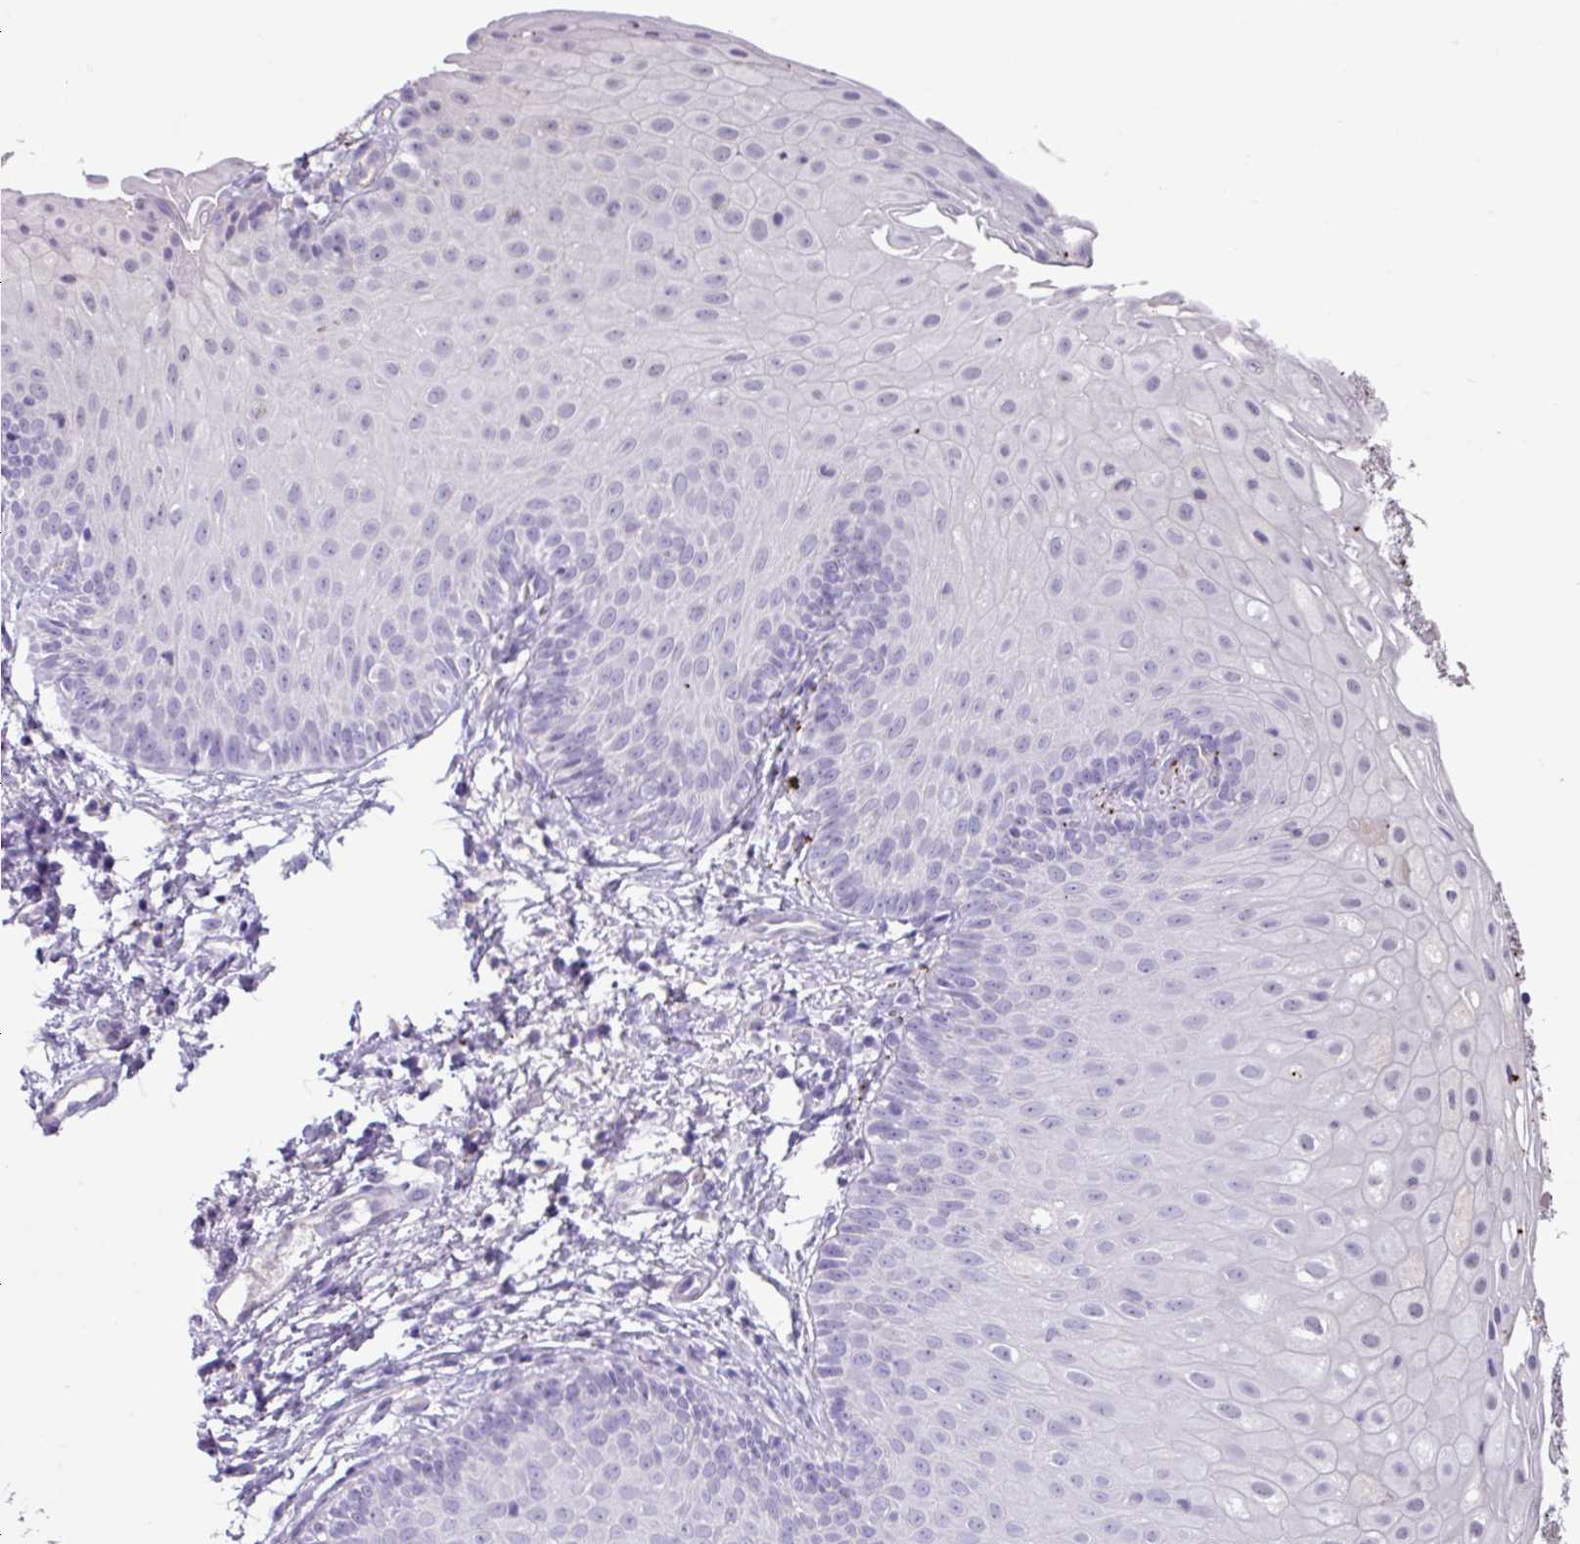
{"staining": {"intensity": "negative", "quantity": "none", "location": "none"}, "tissue": "skin", "cell_type": "Epidermal cells", "image_type": "normal", "snomed": [{"axis": "morphology", "description": "Normal tissue, NOS"}, {"axis": "topography", "description": "Anal"}], "caption": "Unremarkable skin was stained to show a protein in brown. There is no significant positivity in epidermal cells. (Brightfield microscopy of DAB IHC at high magnification).", "gene": "ZNF524", "patient": {"sex": "male", "age": 80}}